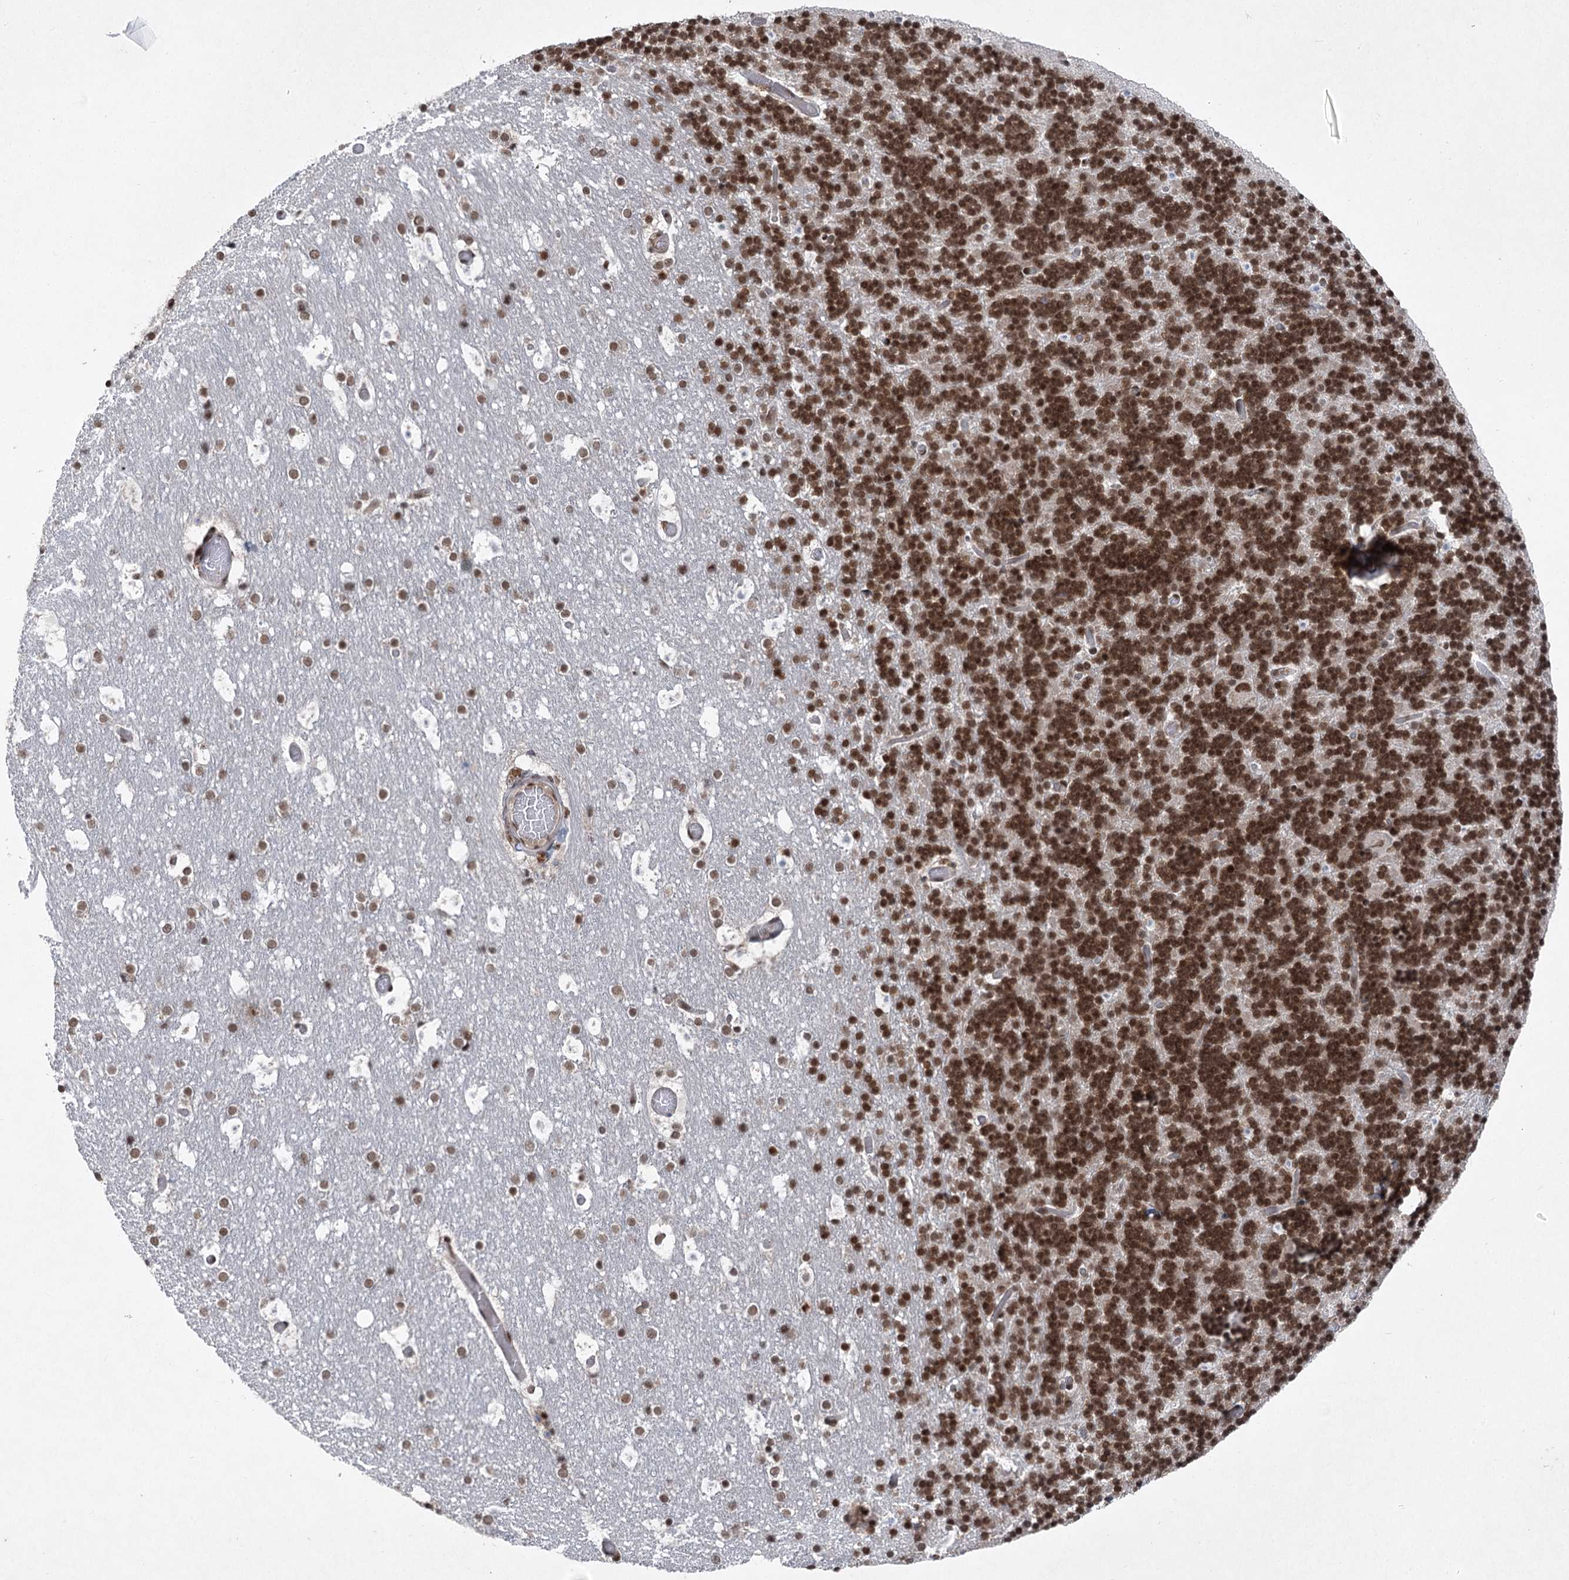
{"staining": {"intensity": "strong", "quantity": ">75%", "location": "nuclear"}, "tissue": "cerebellum", "cell_type": "Cells in granular layer", "image_type": "normal", "snomed": [{"axis": "morphology", "description": "Normal tissue, NOS"}, {"axis": "topography", "description": "Cerebellum"}], "caption": "Protein analysis of unremarkable cerebellum reveals strong nuclear positivity in approximately >75% of cells in granular layer.", "gene": "CGGBP1", "patient": {"sex": "male", "age": 57}}